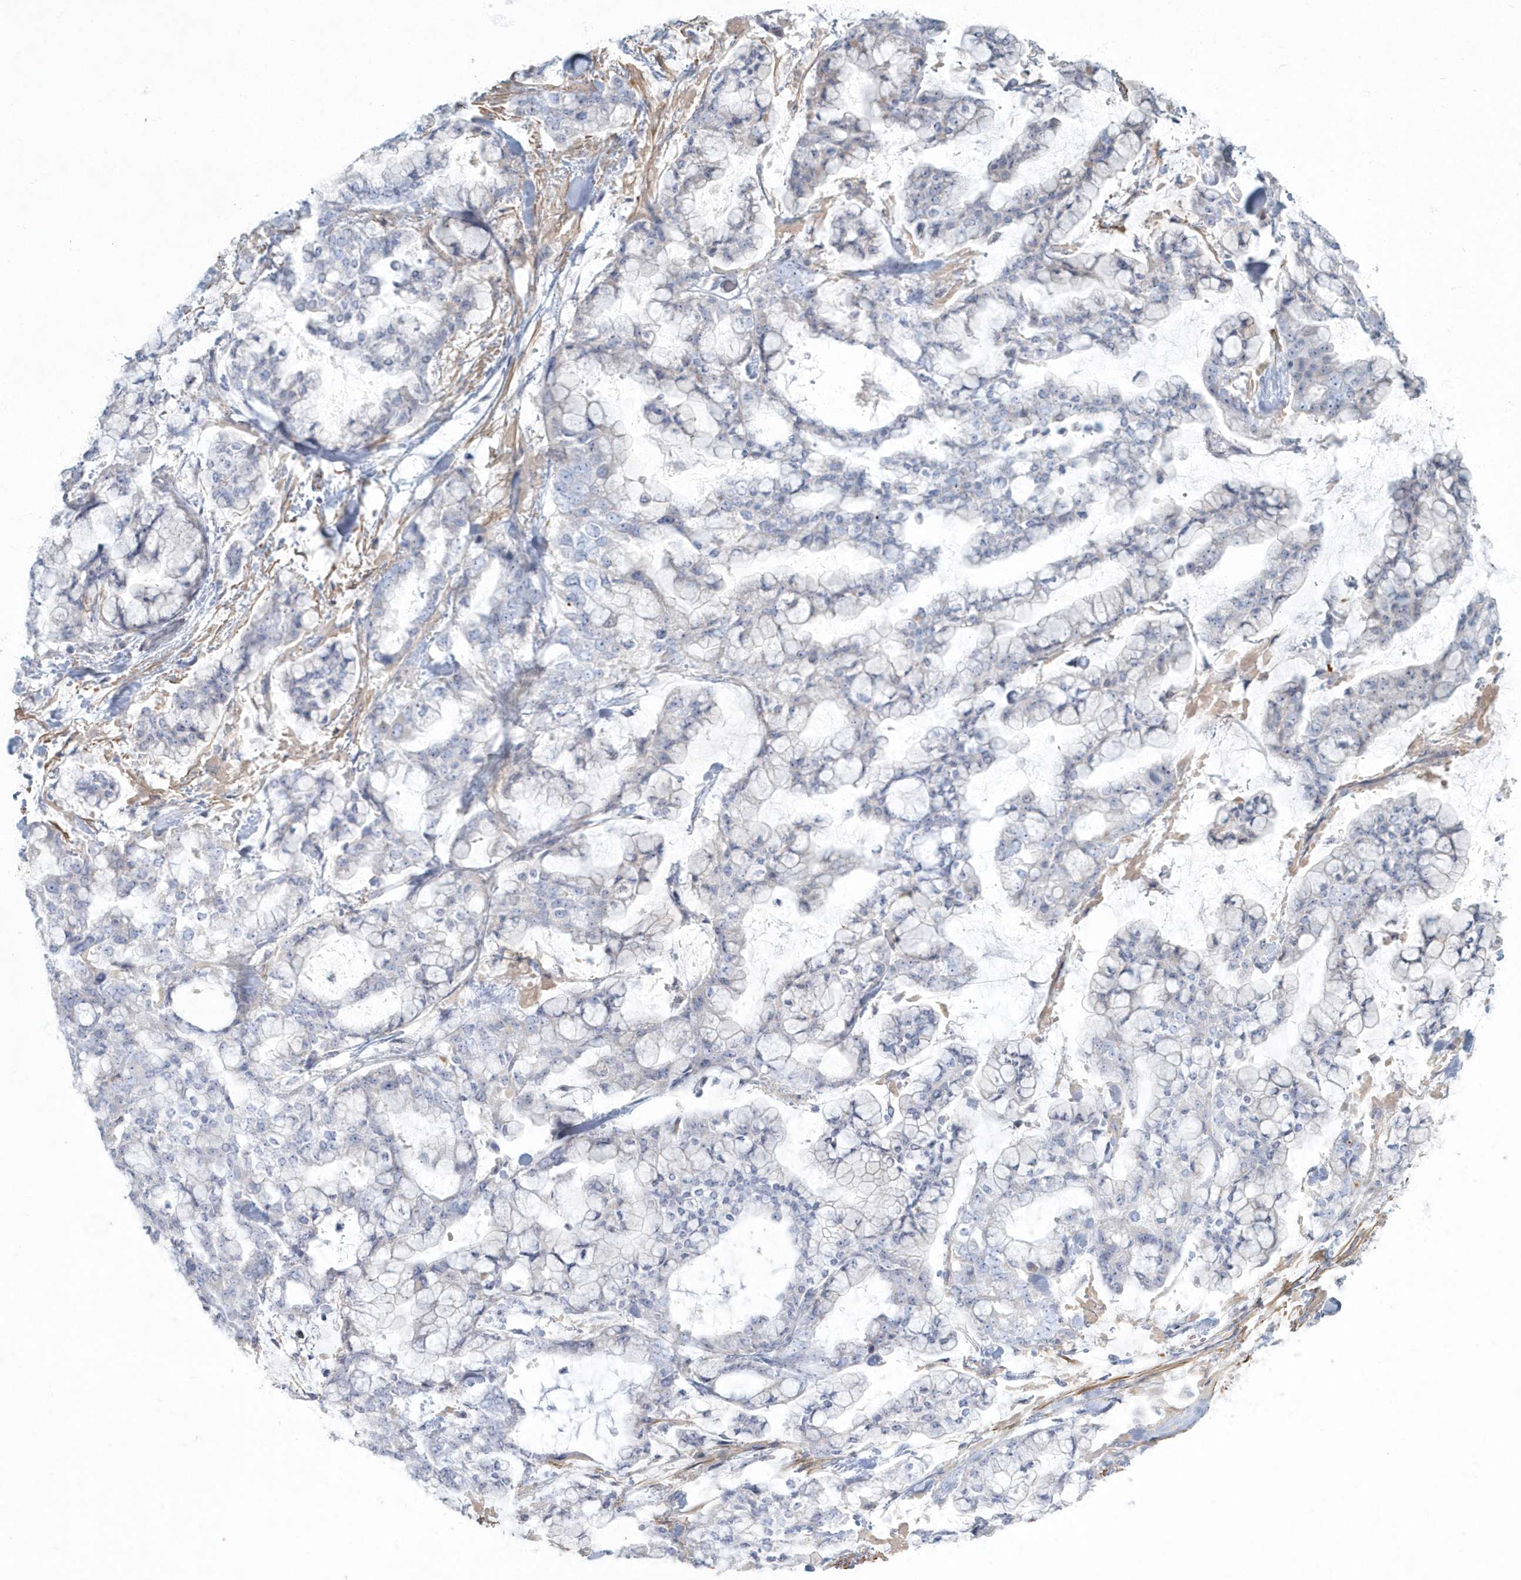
{"staining": {"intensity": "negative", "quantity": "none", "location": "none"}, "tissue": "stomach cancer", "cell_type": "Tumor cells", "image_type": "cancer", "snomed": [{"axis": "morphology", "description": "Normal tissue, NOS"}, {"axis": "morphology", "description": "Adenocarcinoma, NOS"}, {"axis": "topography", "description": "Stomach, upper"}, {"axis": "topography", "description": "Stomach"}], "caption": "There is no significant expression in tumor cells of stomach cancer. (DAB (3,3'-diaminobenzidine) IHC visualized using brightfield microscopy, high magnification).", "gene": "MYOT", "patient": {"sex": "male", "age": 76}}